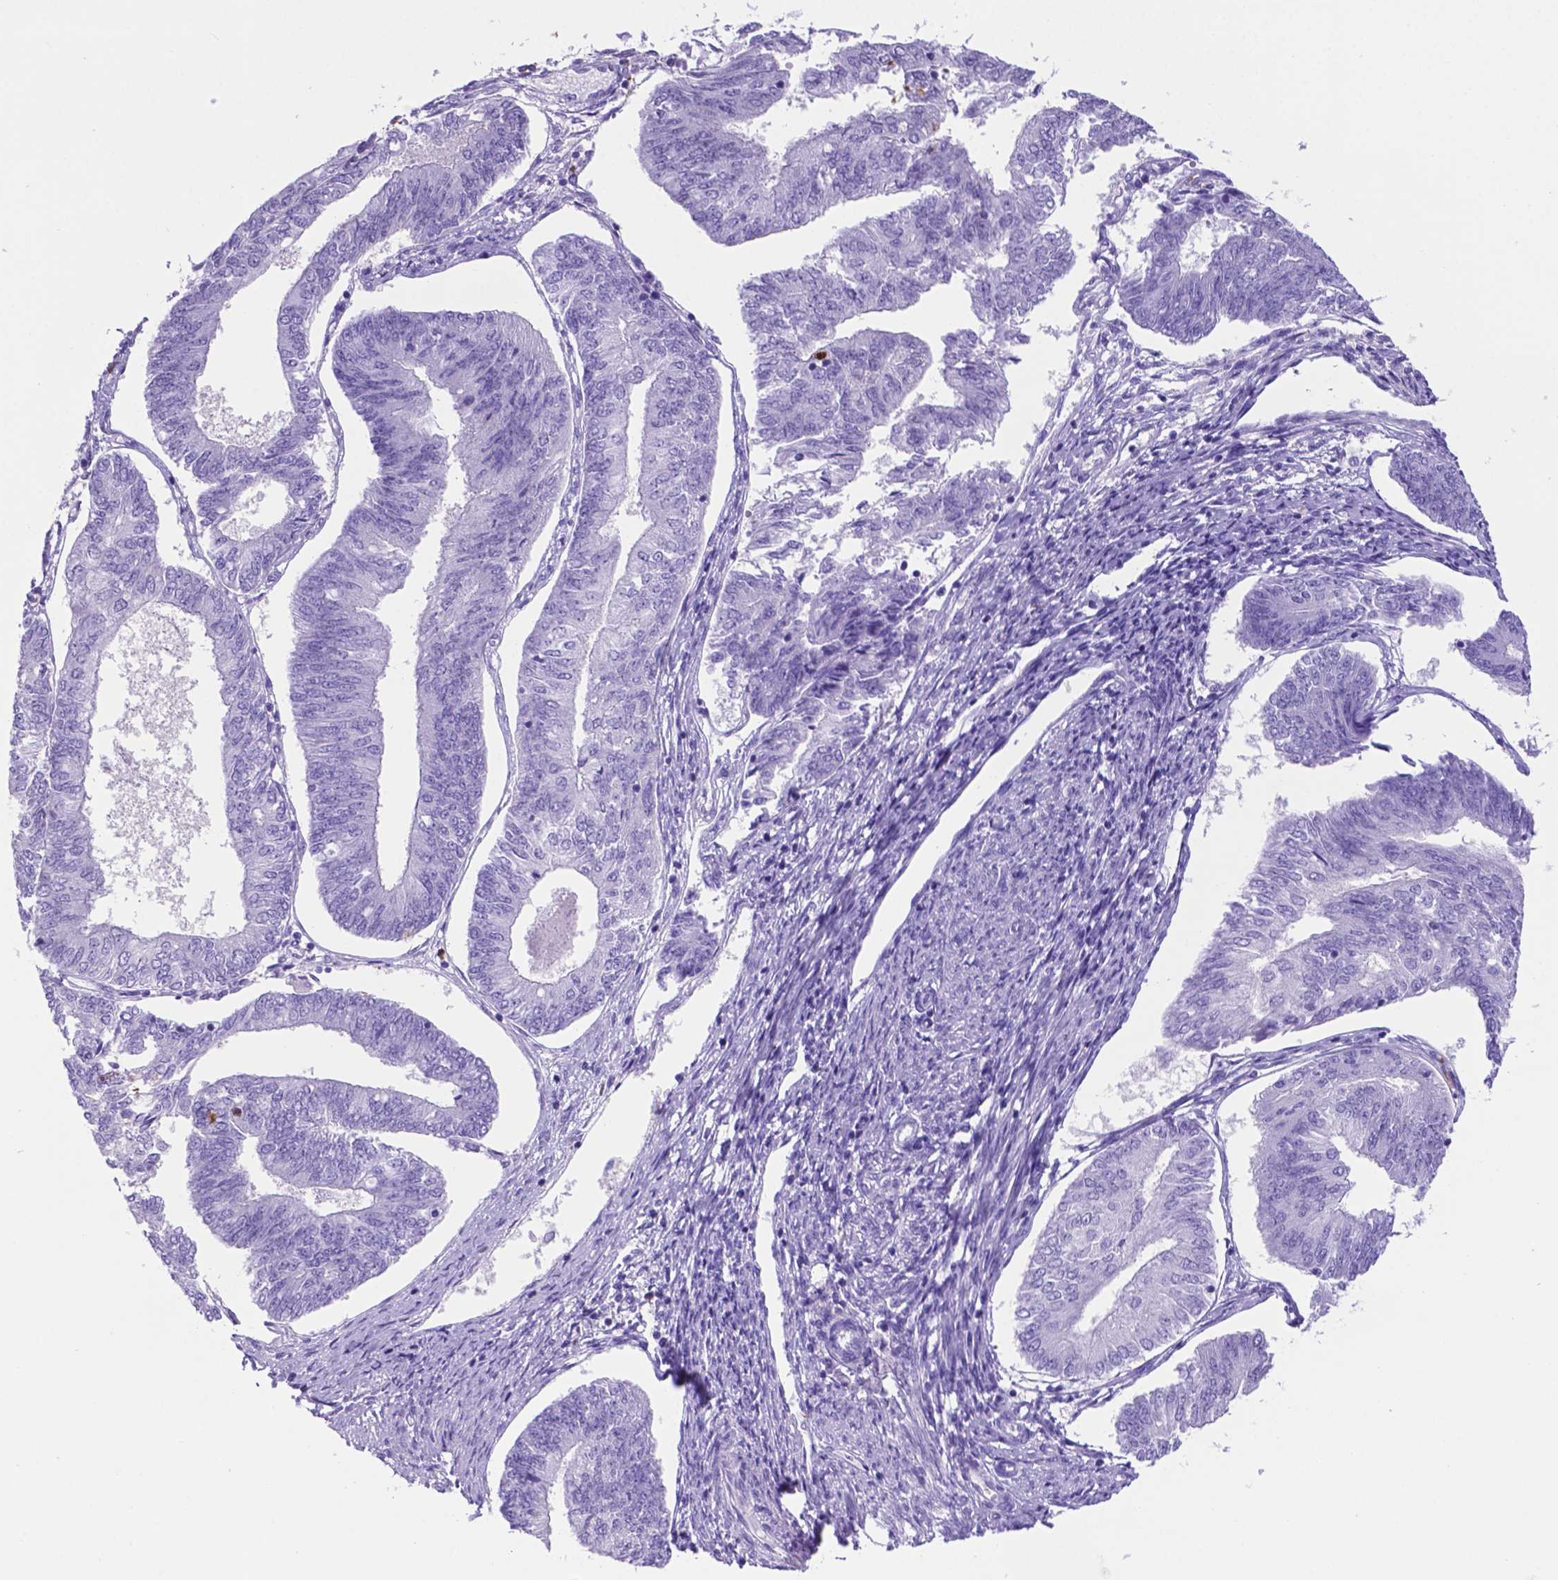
{"staining": {"intensity": "negative", "quantity": "none", "location": "none"}, "tissue": "endometrial cancer", "cell_type": "Tumor cells", "image_type": "cancer", "snomed": [{"axis": "morphology", "description": "Adenocarcinoma, NOS"}, {"axis": "topography", "description": "Endometrium"}], "caption": "A histopathology image of human endometrial cancer is negative for staining in tumor cells.", "gene": "LZTR1", "patient": {"sex": "female", "age": 58}}